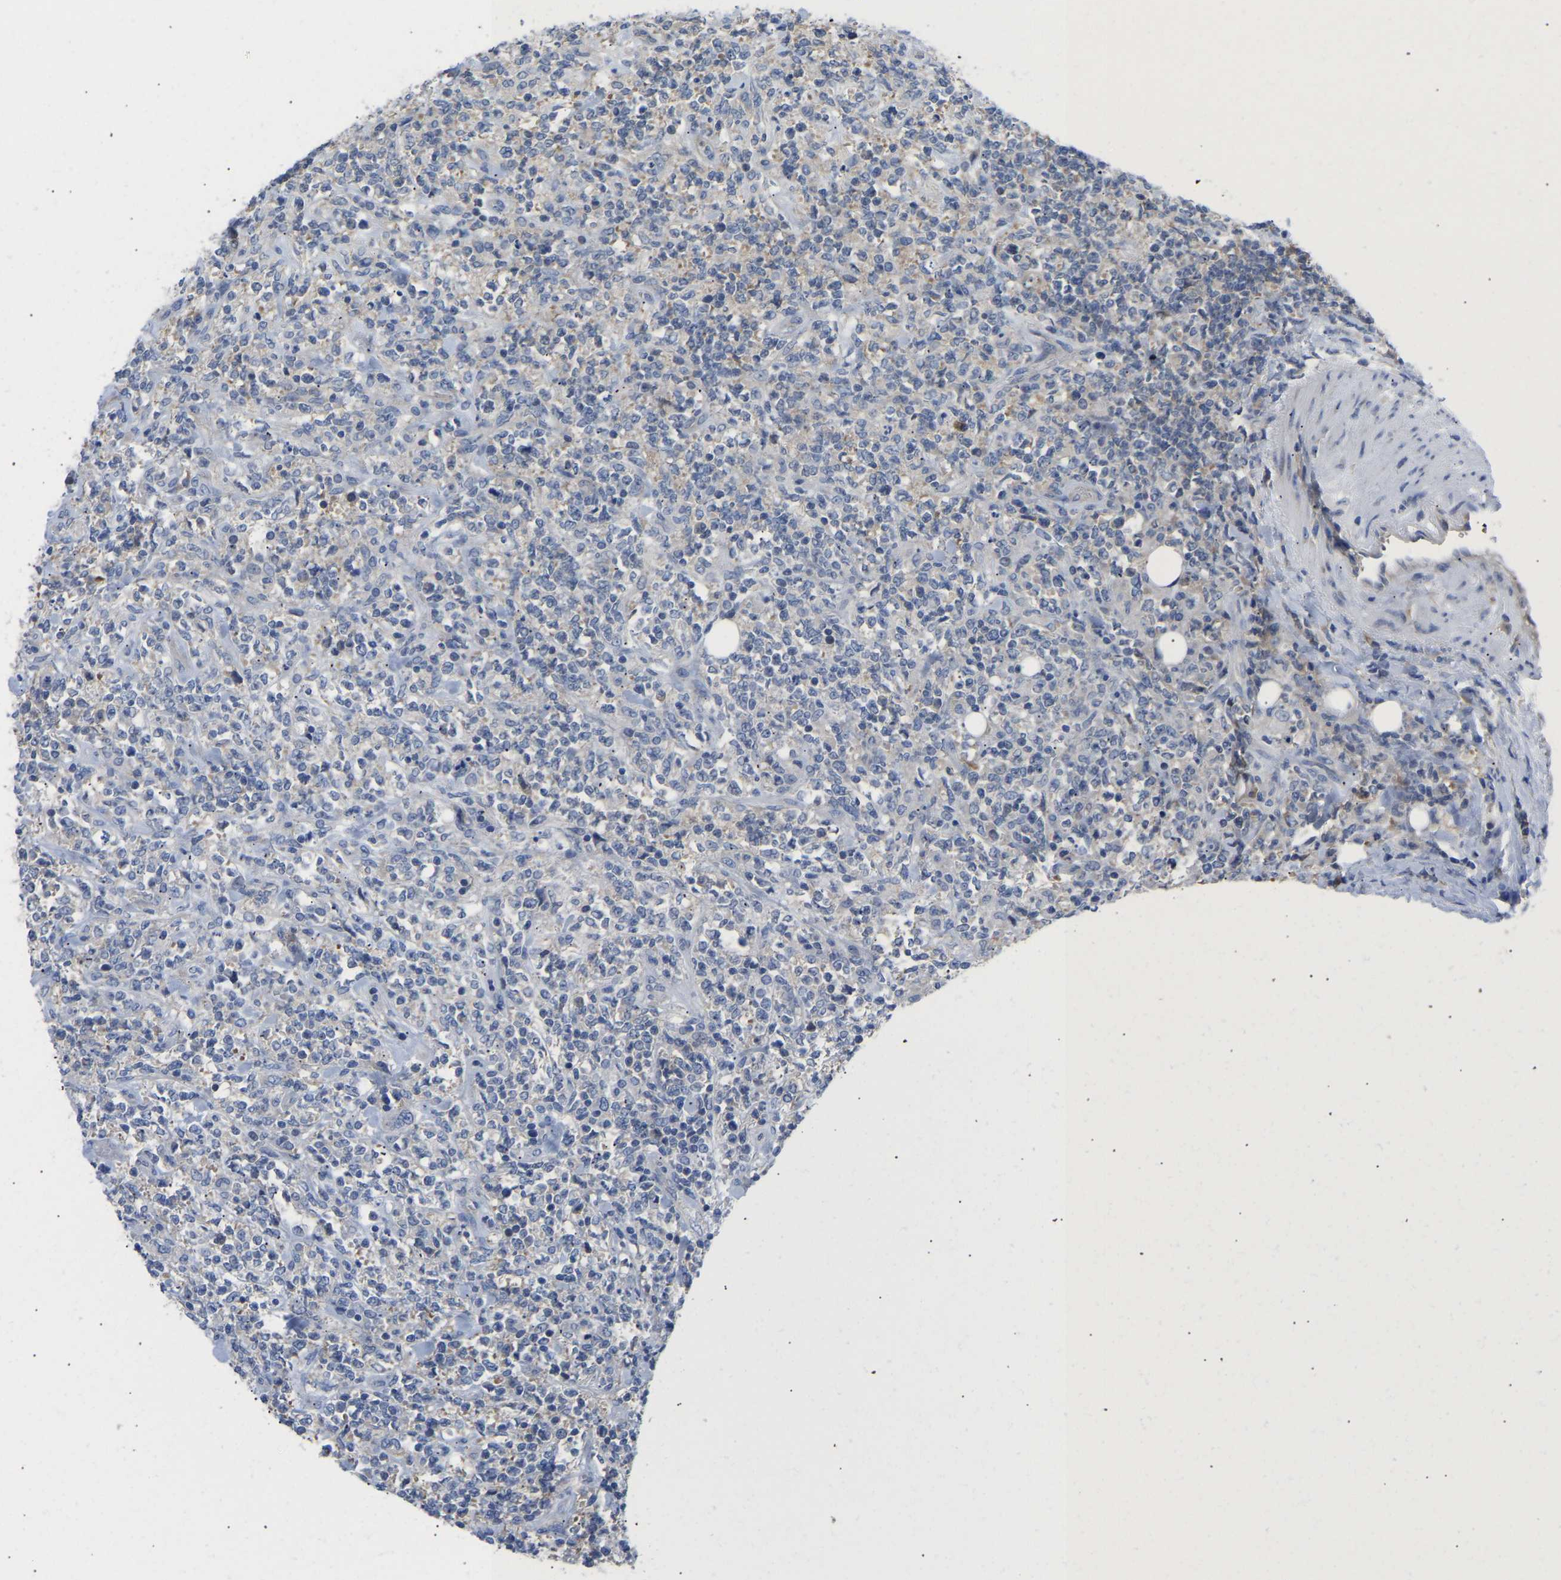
{"staining": {"intensity": "weak", "quantity": "<25%", "location": "cytoplasmic/membranous"}, "tissue": "lymphoma", "cell_type": "Tumor cells", "image_type": "cancer", "snomed": [{"axis": "morphology", "description": "Malignant lymphoma, non-Hodgkin's type, High grade"}, {"axis": "topography", "description": "Soft tissue"}], "caption": "A photomicrograph of human lymphoma is negative for staining in tumor cells.", "gene": "ABCA10", "patient": {"sex": "male", "age": 18}}